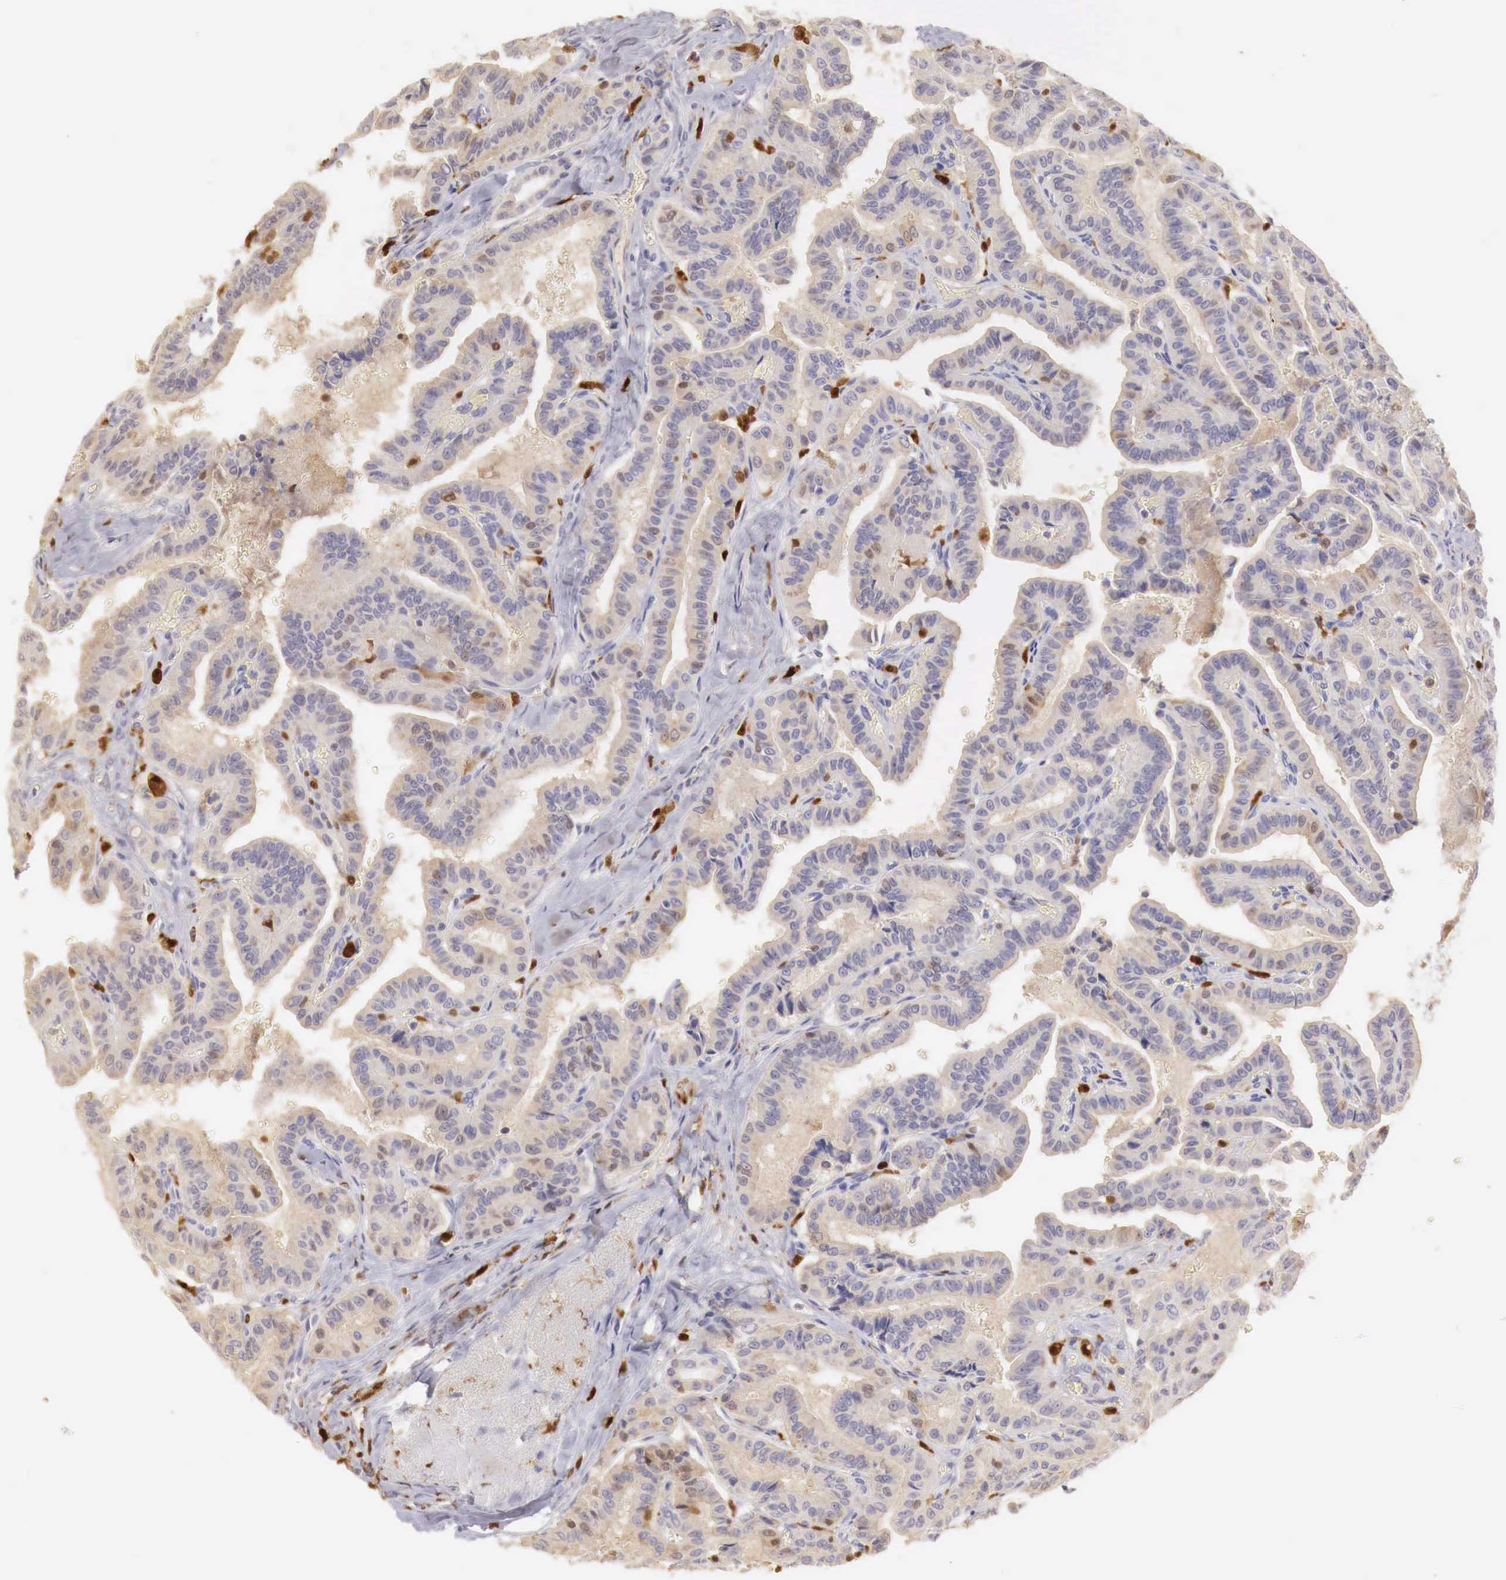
{"staining": {"intensity": "weak", "quantity": "<25%", "location": "cytoplasmic/membranous"}, "tissue": "thyroid cancer", "cell_type": "Tumor cells", "image_type": "cancer", "snomed": [{"axis": "morphology", "description": "Papillary adenocarcinoma, NOS"}, {"axis": "topography", "description": "Thyroid gland"}], "caption": "The IHC histopathology image has no significant positivity in tumor cells of thyroid papillary adenocarcinoma tissue. (DAB (3,3'-diaminobenzidine) immunohistochemistry visualized using brightfield microscopy, high magnification).", "gene": "RENBP", "patient": {"sex": "male", "age": 87}}